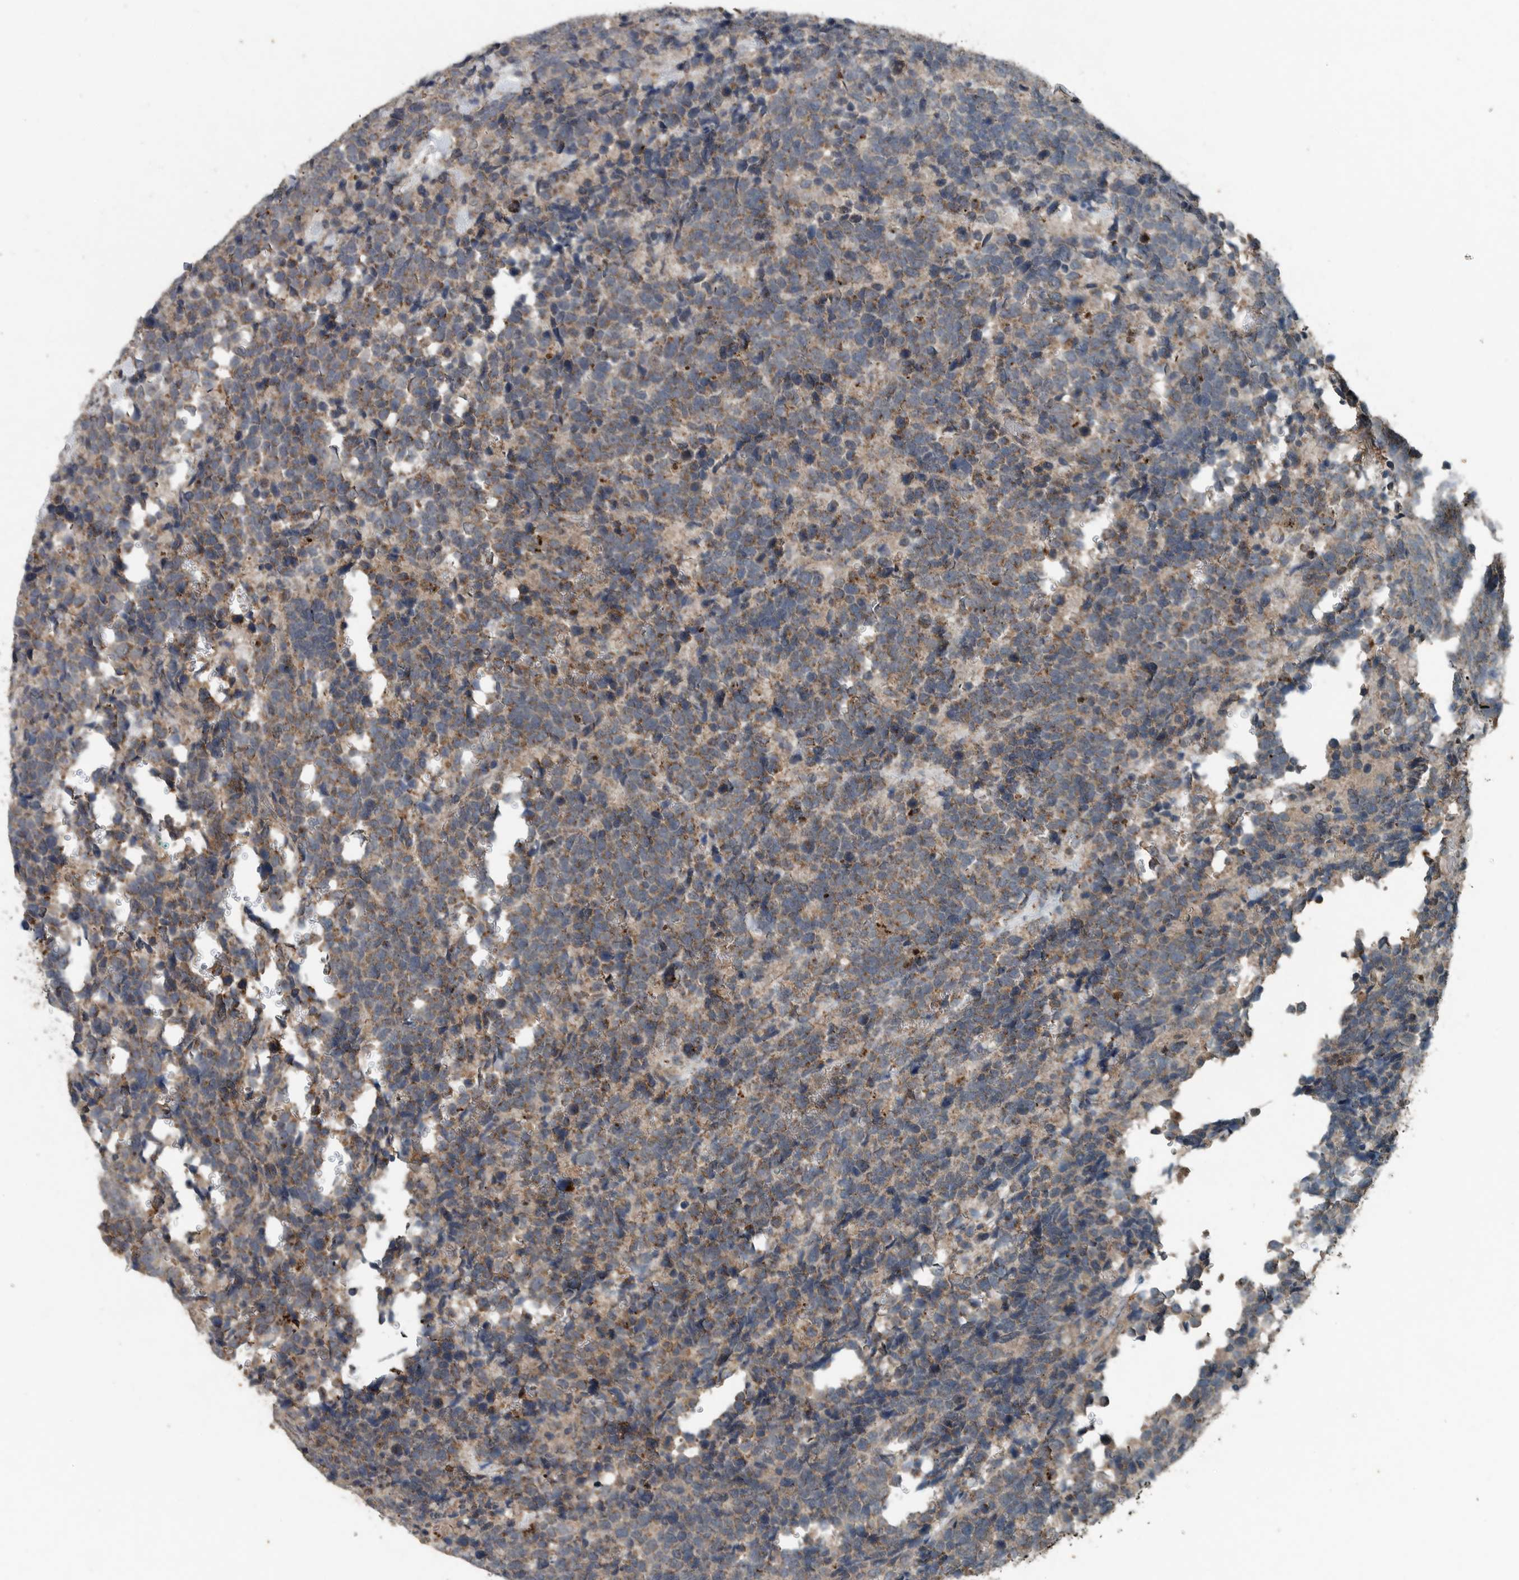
{"staining": {"intensity": "moderate", "quantity": ">75%", "location": "cytoplasmic/membranous"}, "tissue": "urothelial cancer", "cell_type": "Tumor cells", "image_type": "cancer", "snomed": [{"axis": "morphology", "description": "Urothelial carcinoma, High grade"}, {"axis": "topography", "description": "Urinary bladder"}], "caption": "The micrograph demonstrates a brown stain indicating the presence of a protein in the cytoplasmic/membranous of tumor cells in urothelial cancer. (Brightfield microscopy of DAB IHC at high magnification).", "gene": "IL6ST", "patient": {"sex": "female", "age": 82}}